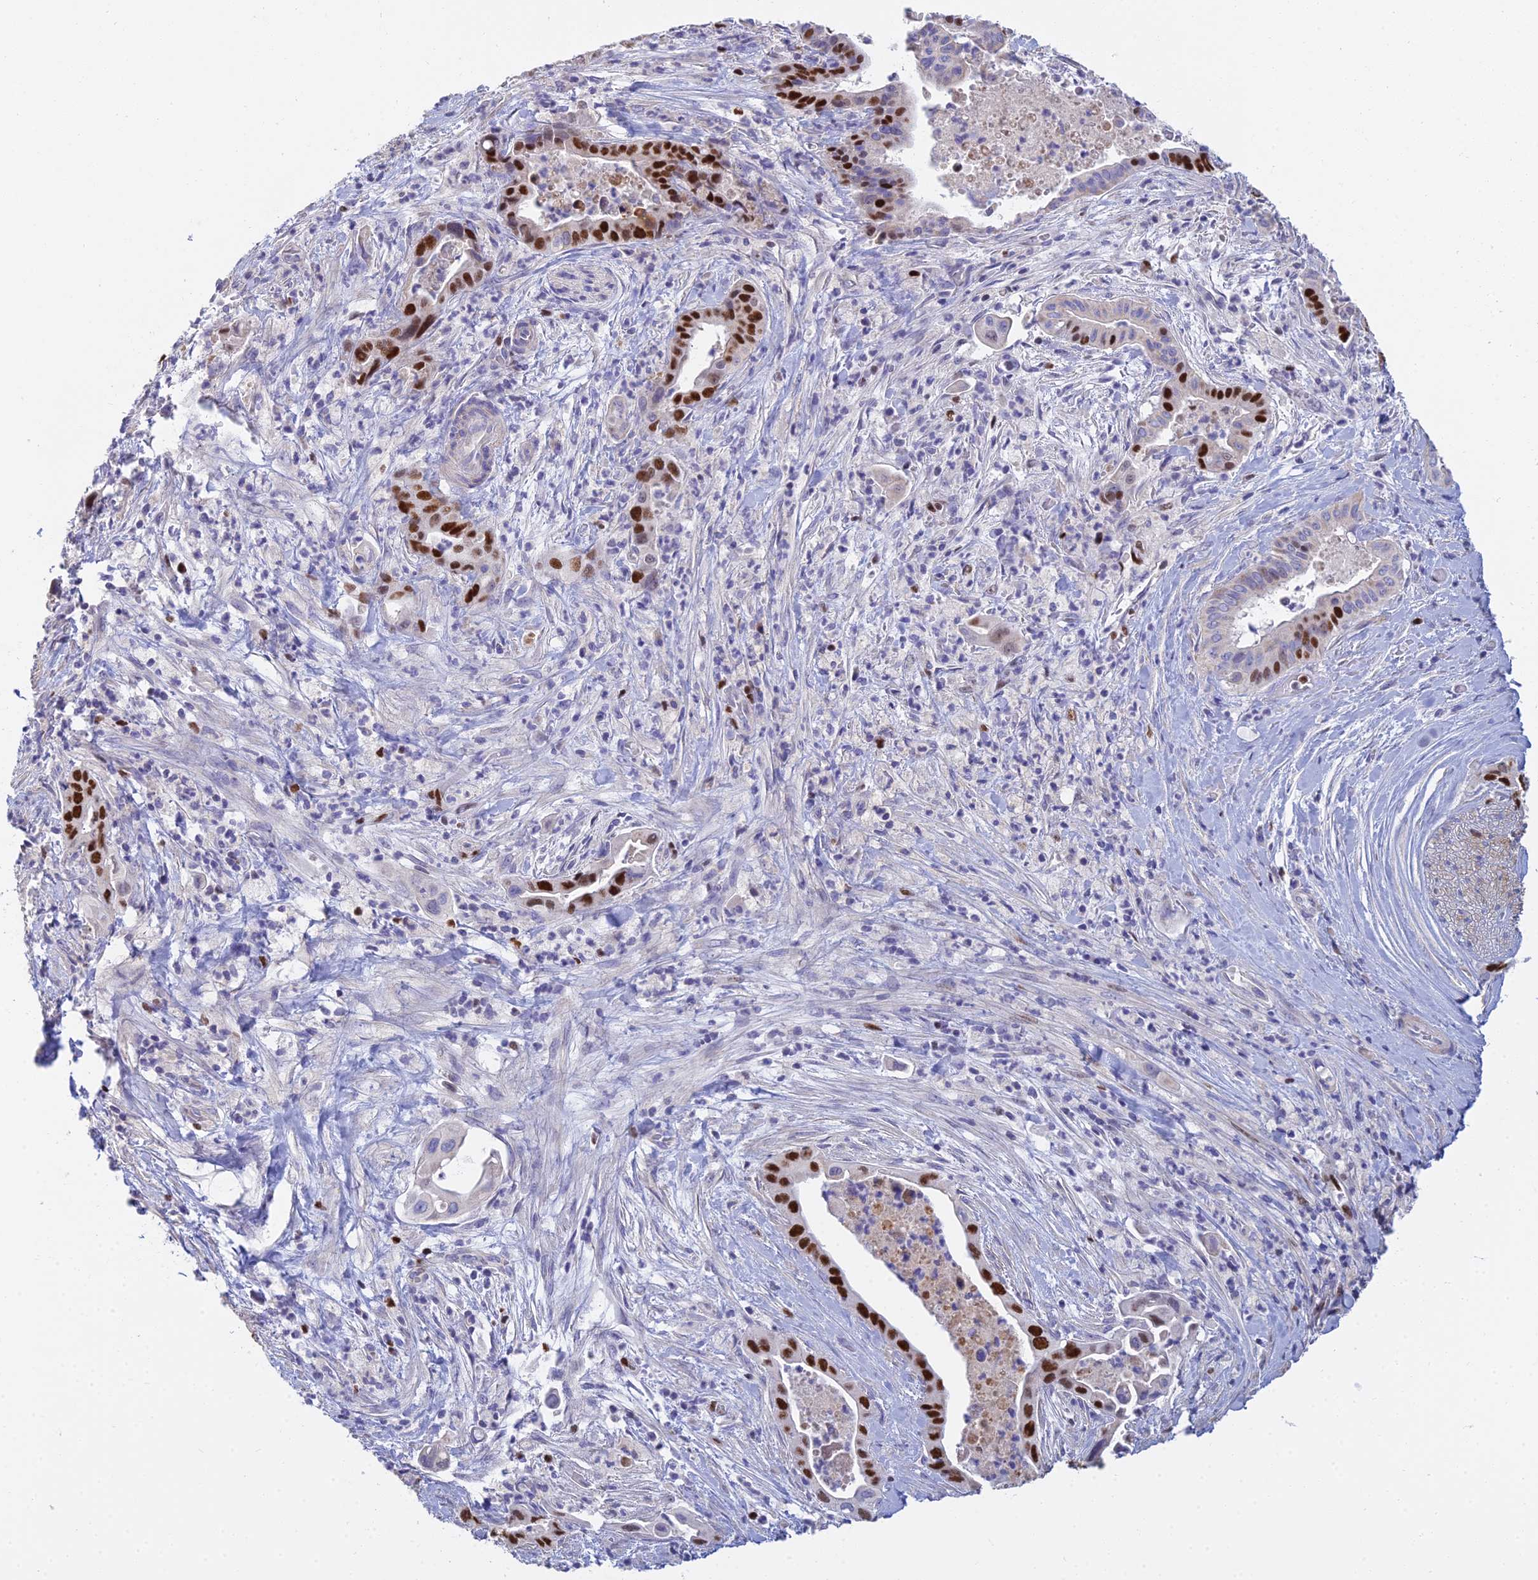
{"staining": {"intensity": "strong", "quantity": "25%-75%", "location": "nuclear"}, "tissue": "pancreatic cancer", "cell_type": "Tumor cells", "image_type": "cancer", "snomed": [{"axis": "morphology", "description": "Adenocarcinoma, NOS"}, {"axis": "topography", "description": "Pancreas"}], "caption": "Immunohistochemical staining of human pancreatic cancer (adenocarcinoma) reveals high levels of strong nuclear protein positivity in about 25%-75% of tumor cells. Nuclei are stained in blue.", "gene": "MCM2", "patient": {"sex": "female", "age": 77}}